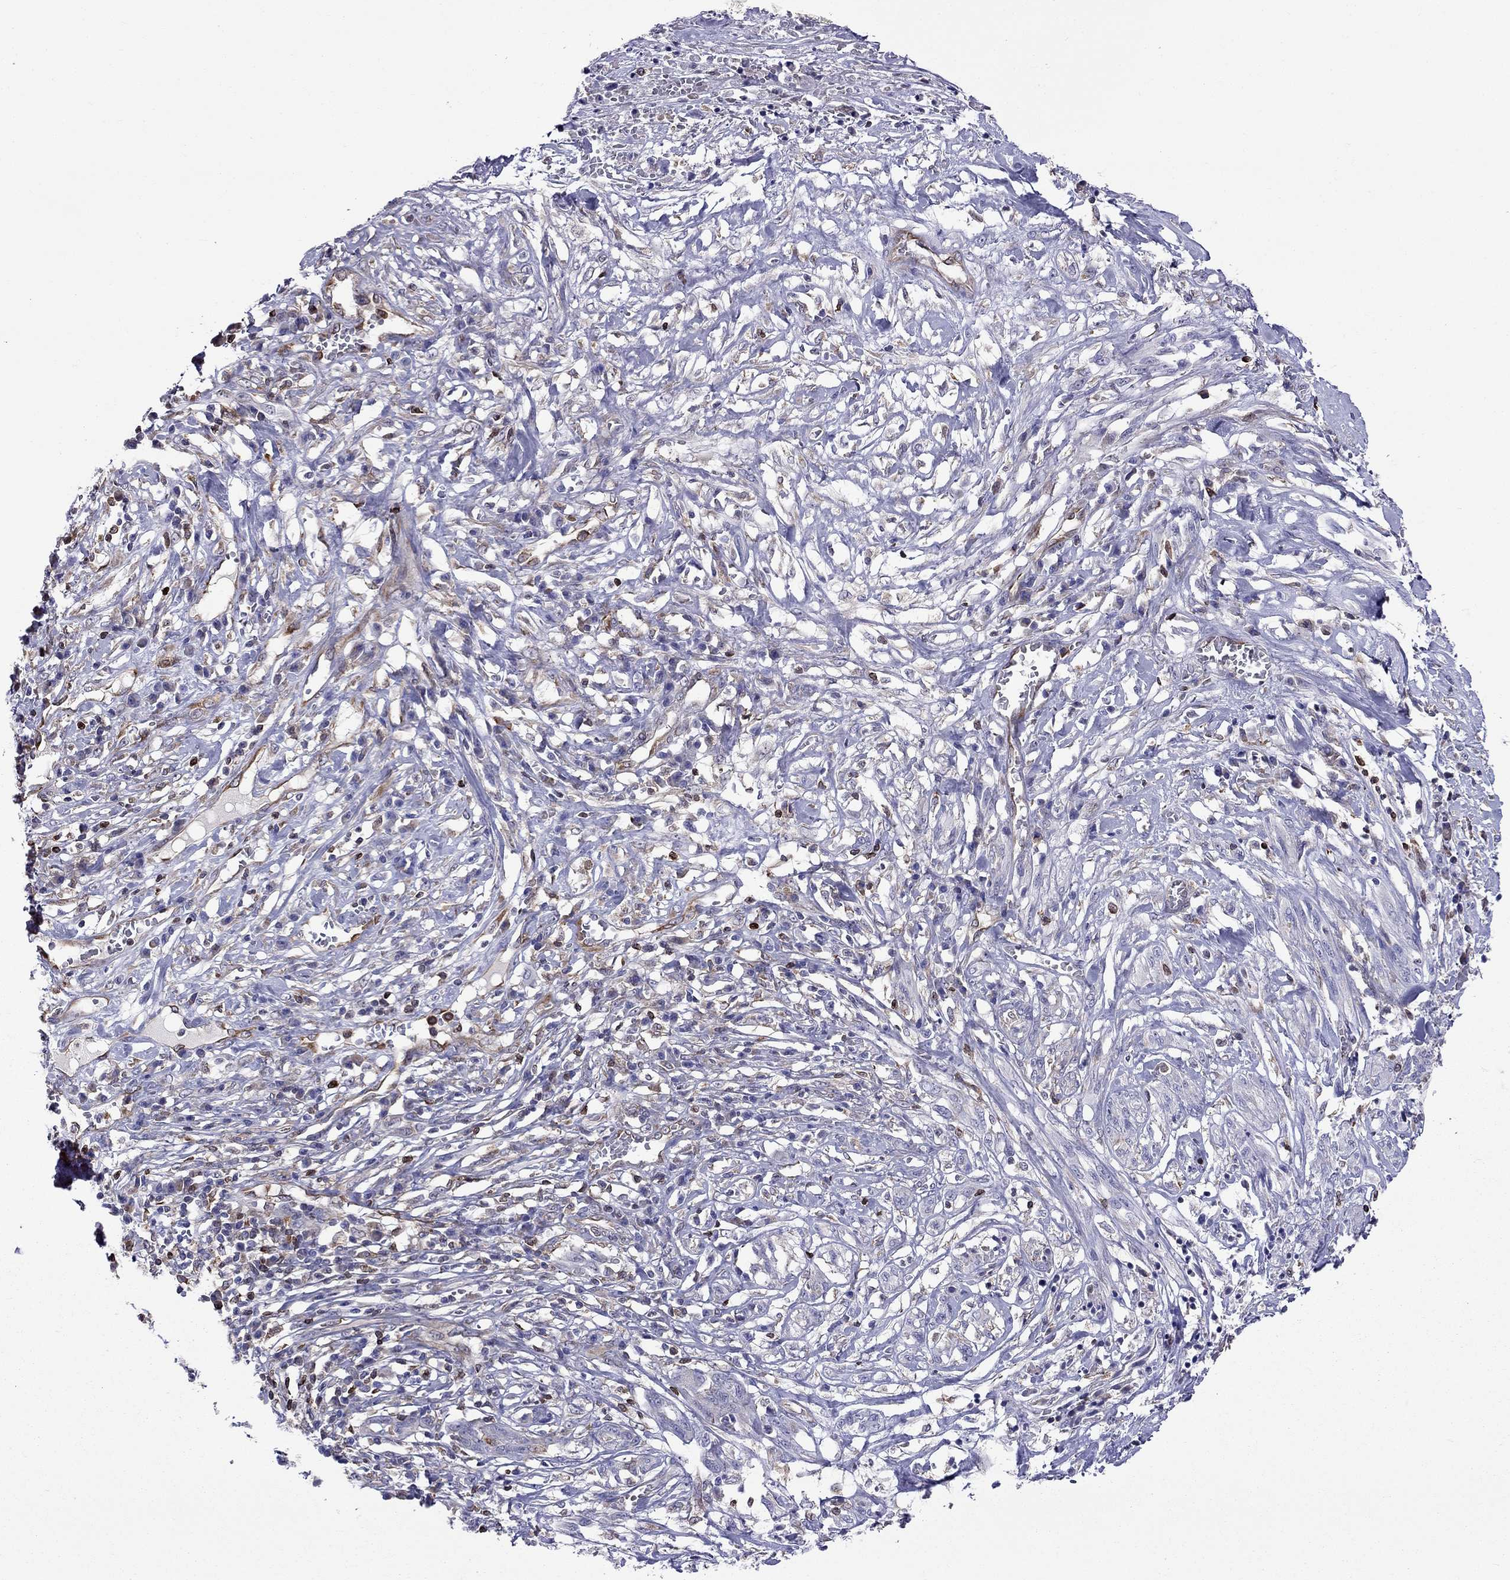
{"staining": {"intensity": "negative", "quantity": "none", "location": "none"}, "tissue": "melanoma", "cell_type": "Tumor cells", "image_type": "cancer", "snomed": [{"axis": "morphology", "description": "Malignant melanoma, NOS"}, {"axis": "topography", "description": "Skin"}], "caption": "The IHC histopathology image has no significant expression in tumor cells of melanoma tissue.", "gene": "GNAL", "patient": {"sex": "female", "age": 91}}